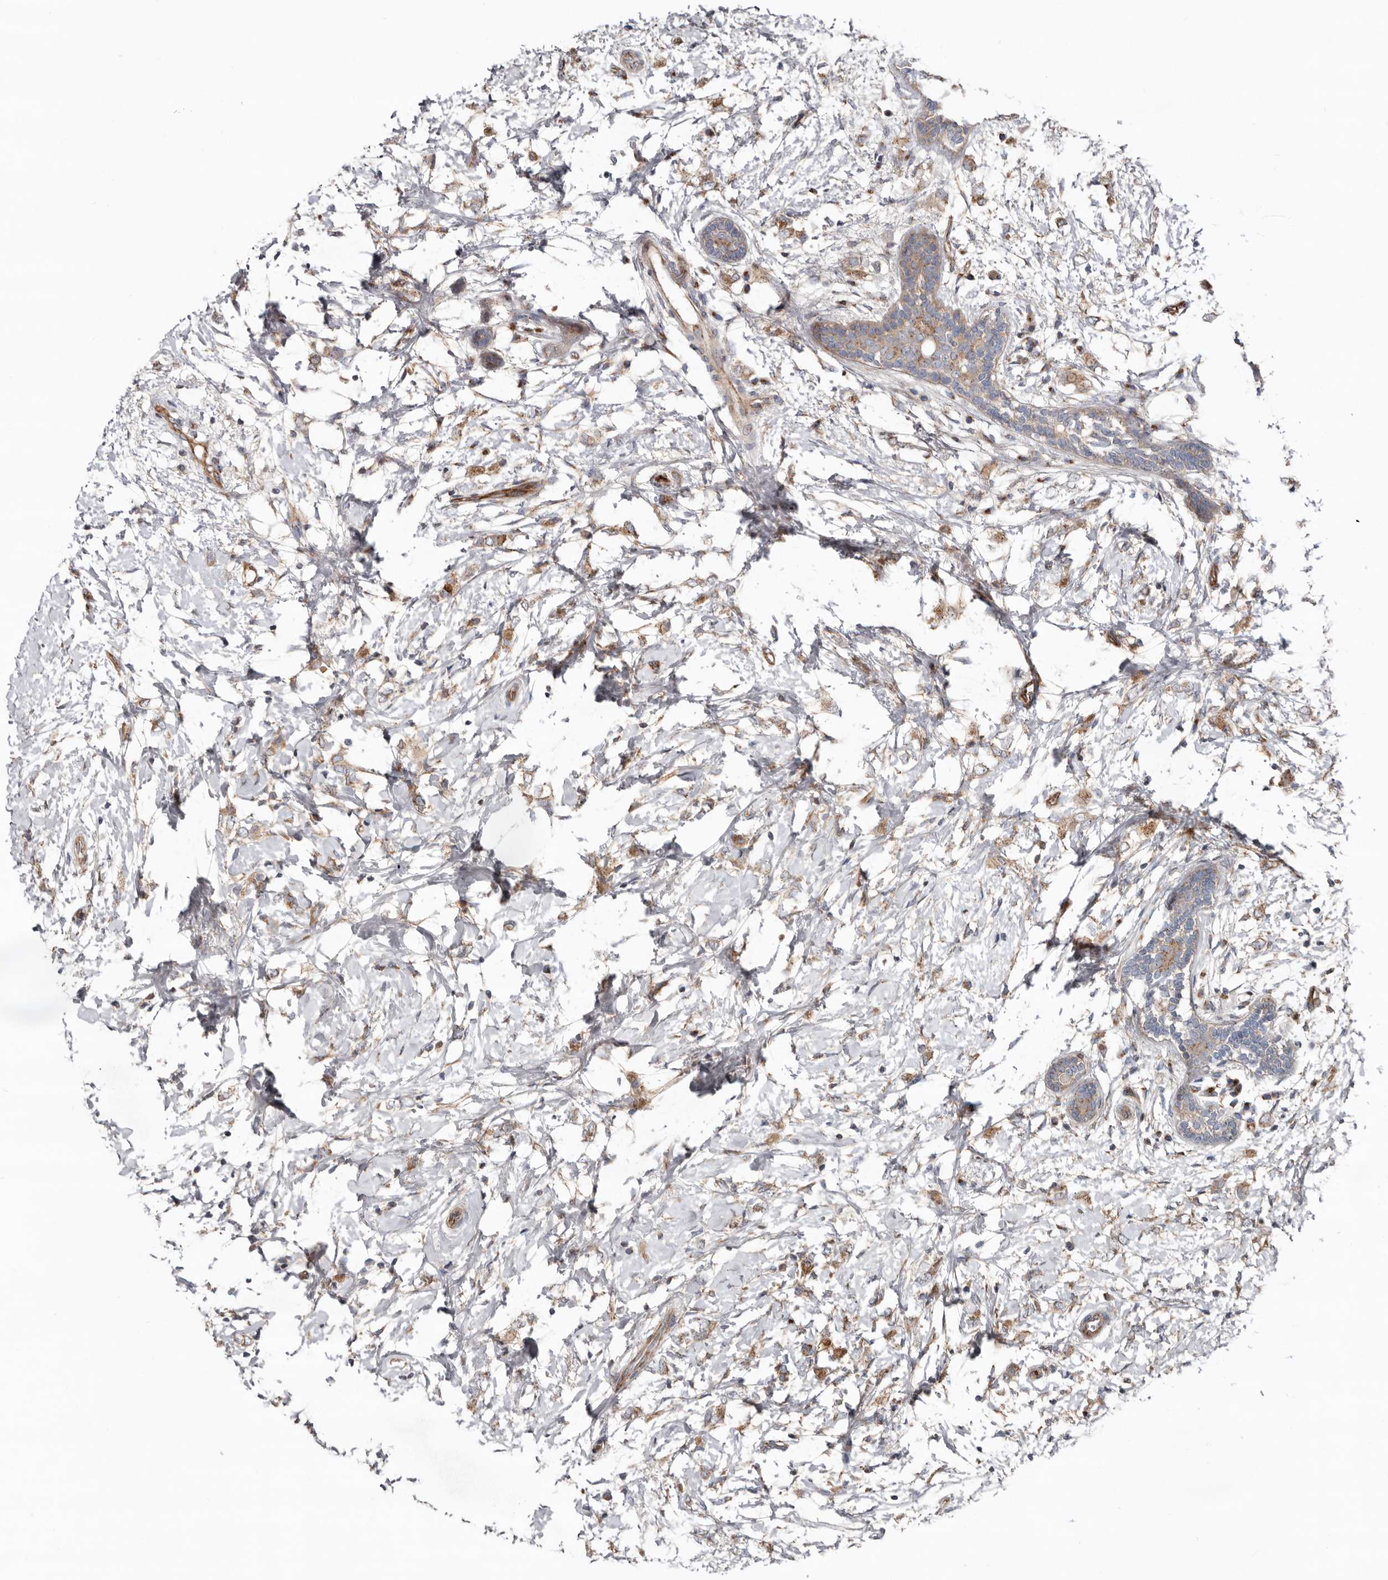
{"staining": {"intensity": "moderate", "quantity": ">75%", "location": "cytoplasmic/membranous"}, "tissue": "breast cancer", "cell_type": "Tumor cells", "image_type": "cancer", "snomed": [{"axis": "morphology", "description": "Normal tissue, NOS"}, {"axis": "morphology", "description": "Lobular carcinoma"}, {"axis": "topography", "description": "Breast"}], "caption": "DAB immunohistochemical staining of lobular carcinoma (breast) shows moderate cytoplasmic/membranous protein positivity in approximately >75% of tumor cells. The protein of interest is stained brown, and the nuclei are stained in blue (DAB (3,3'-diaminobenzidine) IHC with brightfield microscopy, high magnification).", "gene": "LUZP1", "patient": {"sex": "female", "age": 47}}